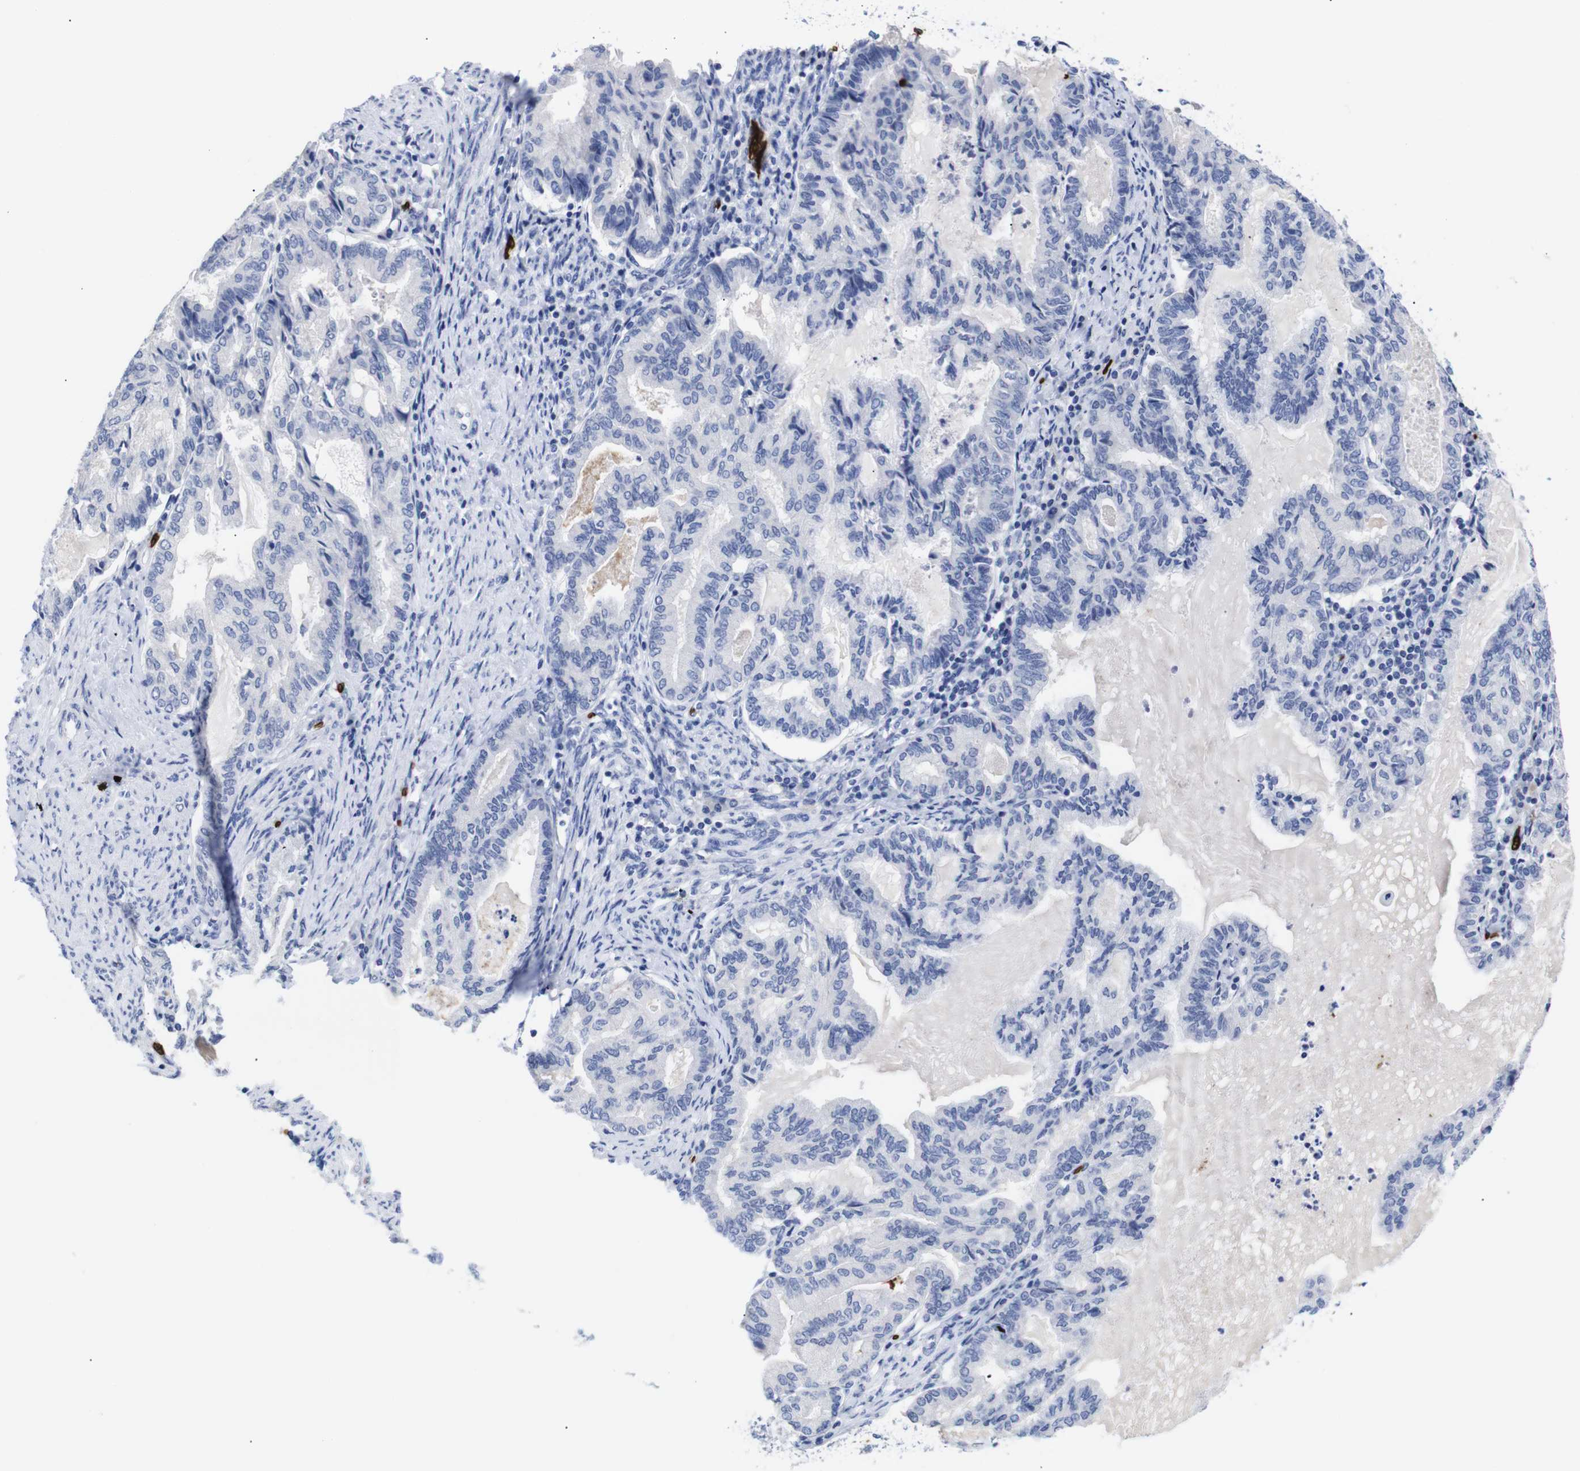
{"staining": {"intensity": "negative", "quantity": "none", "location": "none"}, "tissue": "endometrial cancer", "cell_type": "Tumor cells", "image_type": "cancer", "snomed": [{"axis": "morphology", "description": "Adenocarcinoma, NOS"}, {"axis": "topography", "description": "Endometrium"}], "caption": "A photomicrograph of human adenocarcinoma (endometrial) is negative for staining in tumor cells.", "gene": "S1PR2", "patient": {"sex": "female", "age": 86}}